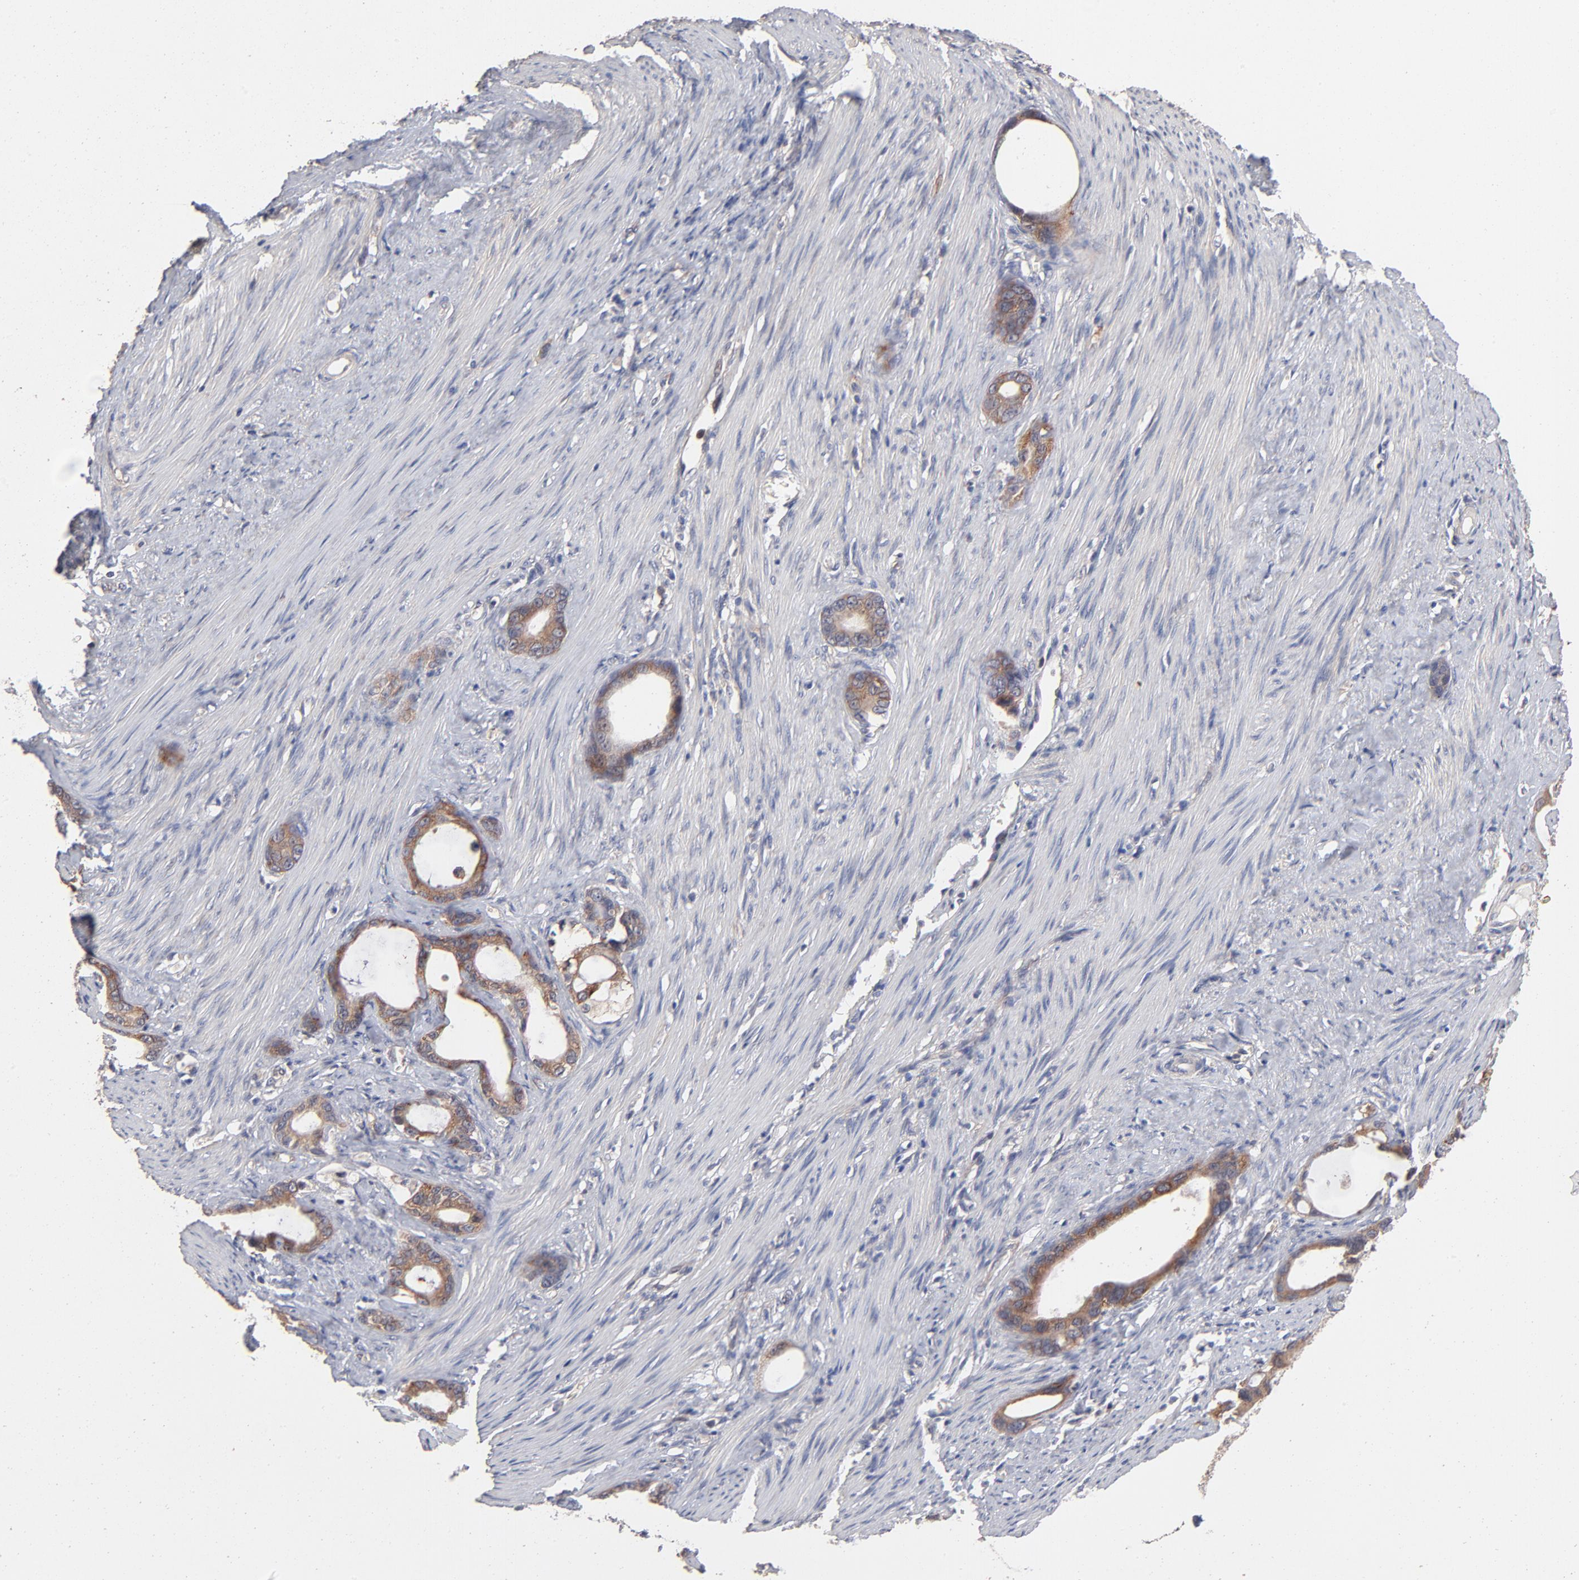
{"staining": {"intensity": "moderate", "quantity": ">75%", "location": "cytoplasmic/membranous"}, "tissue": "stomach cancer", "cell_type": "Tumor cells", "image_type": "cancer", "snomed": [{"axis": "morphology", "description": "Adenocarcinoma, NOS"}, {"axis": "topography", "description": "Stomach"}], "caption": "Stomach cancer (adenocarcinoma) tissue reveals moderate cytoplasmic/membranous staining in about >75% of tumor cells, visualized by immunohistochemistry. (DAB (3,3'-diaminobenzidine) = brown stain, brightfield microscopy at high magnification).", "gene": "IVNS1ABP", "patient": {"sex": "female", "age": 75}}